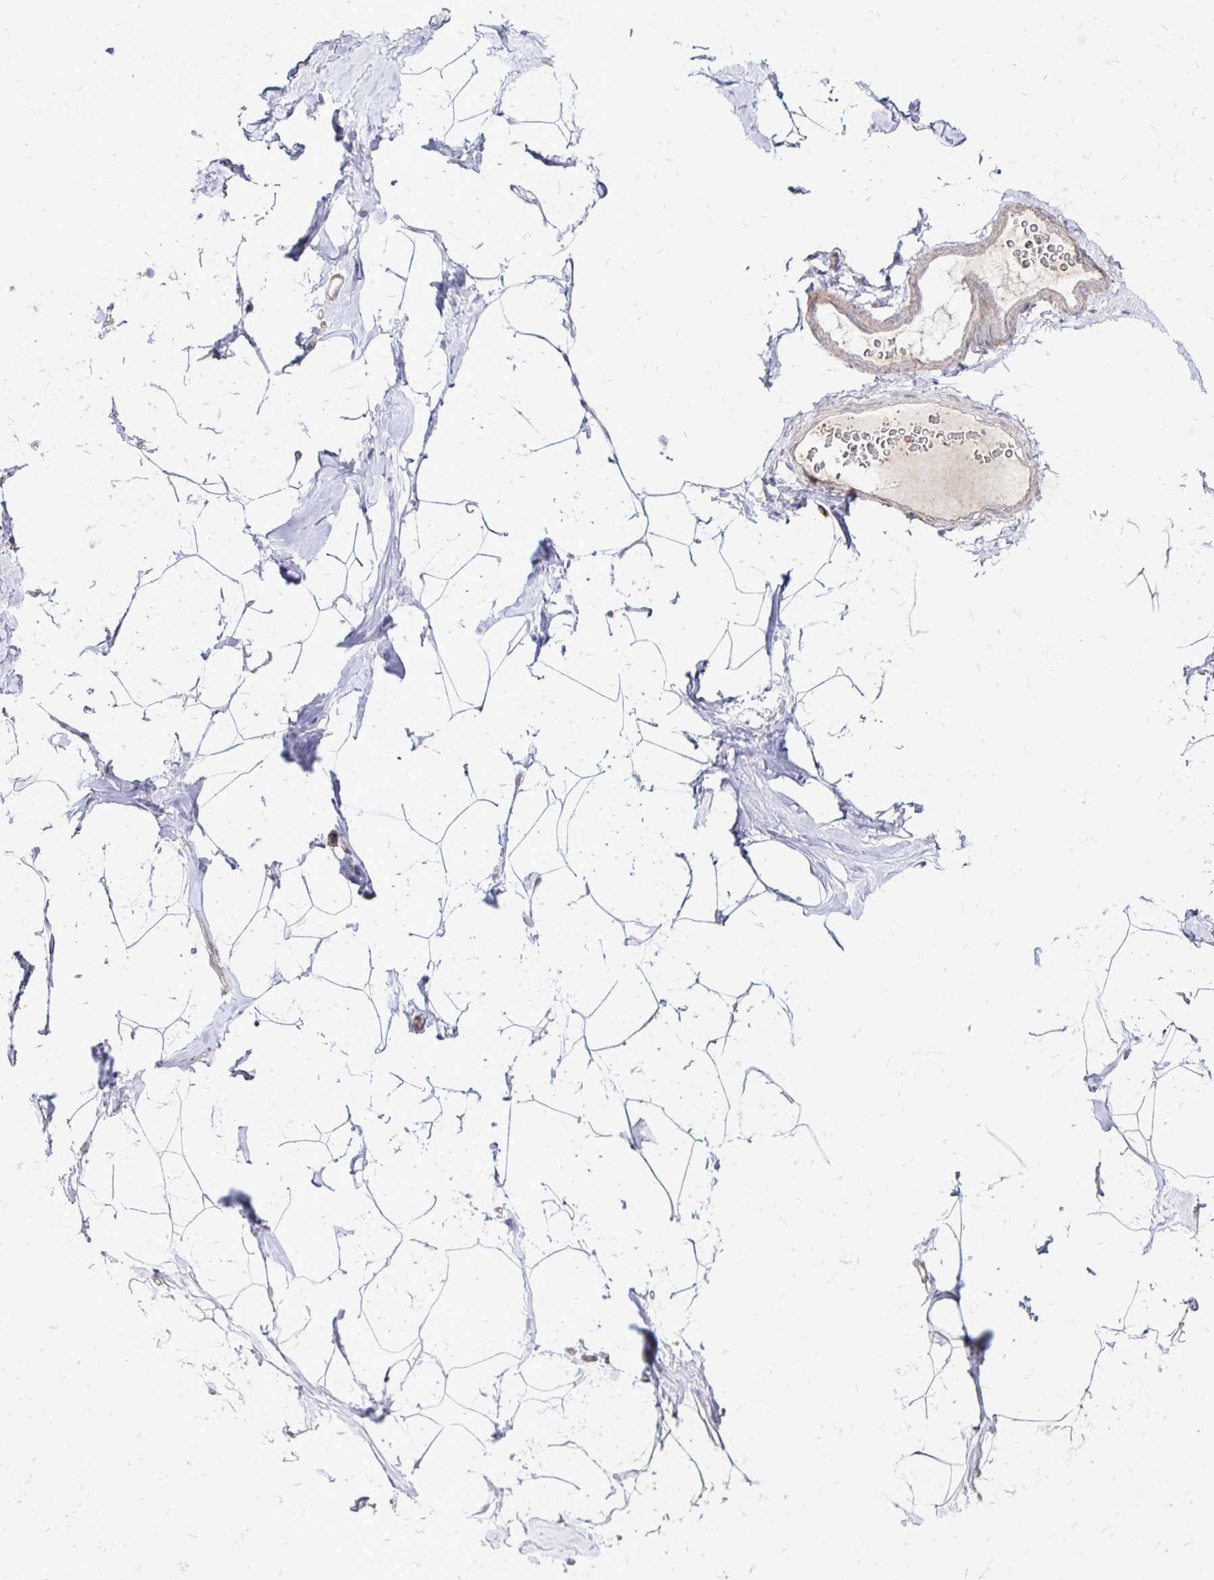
{"staining": {"intensity": "negative", "quantity": "none", "location": "none"}, "tissue": "breast", "cell_type": "Adipocytes", "image_type": "normal", "snomed": [{"axis": "morphology", "description": "Normal tissue, NOS"}, {"axis": "topography", "description": "Breast"}], "caption": "High magnification brightfield microscopy of normal breast stained with DAB (brown) and counterstained with hematoxylin (blue): adipocytes show no significant staining.", "gene": "ZNF727", "patient": {"sex": "female", "age": 32}}